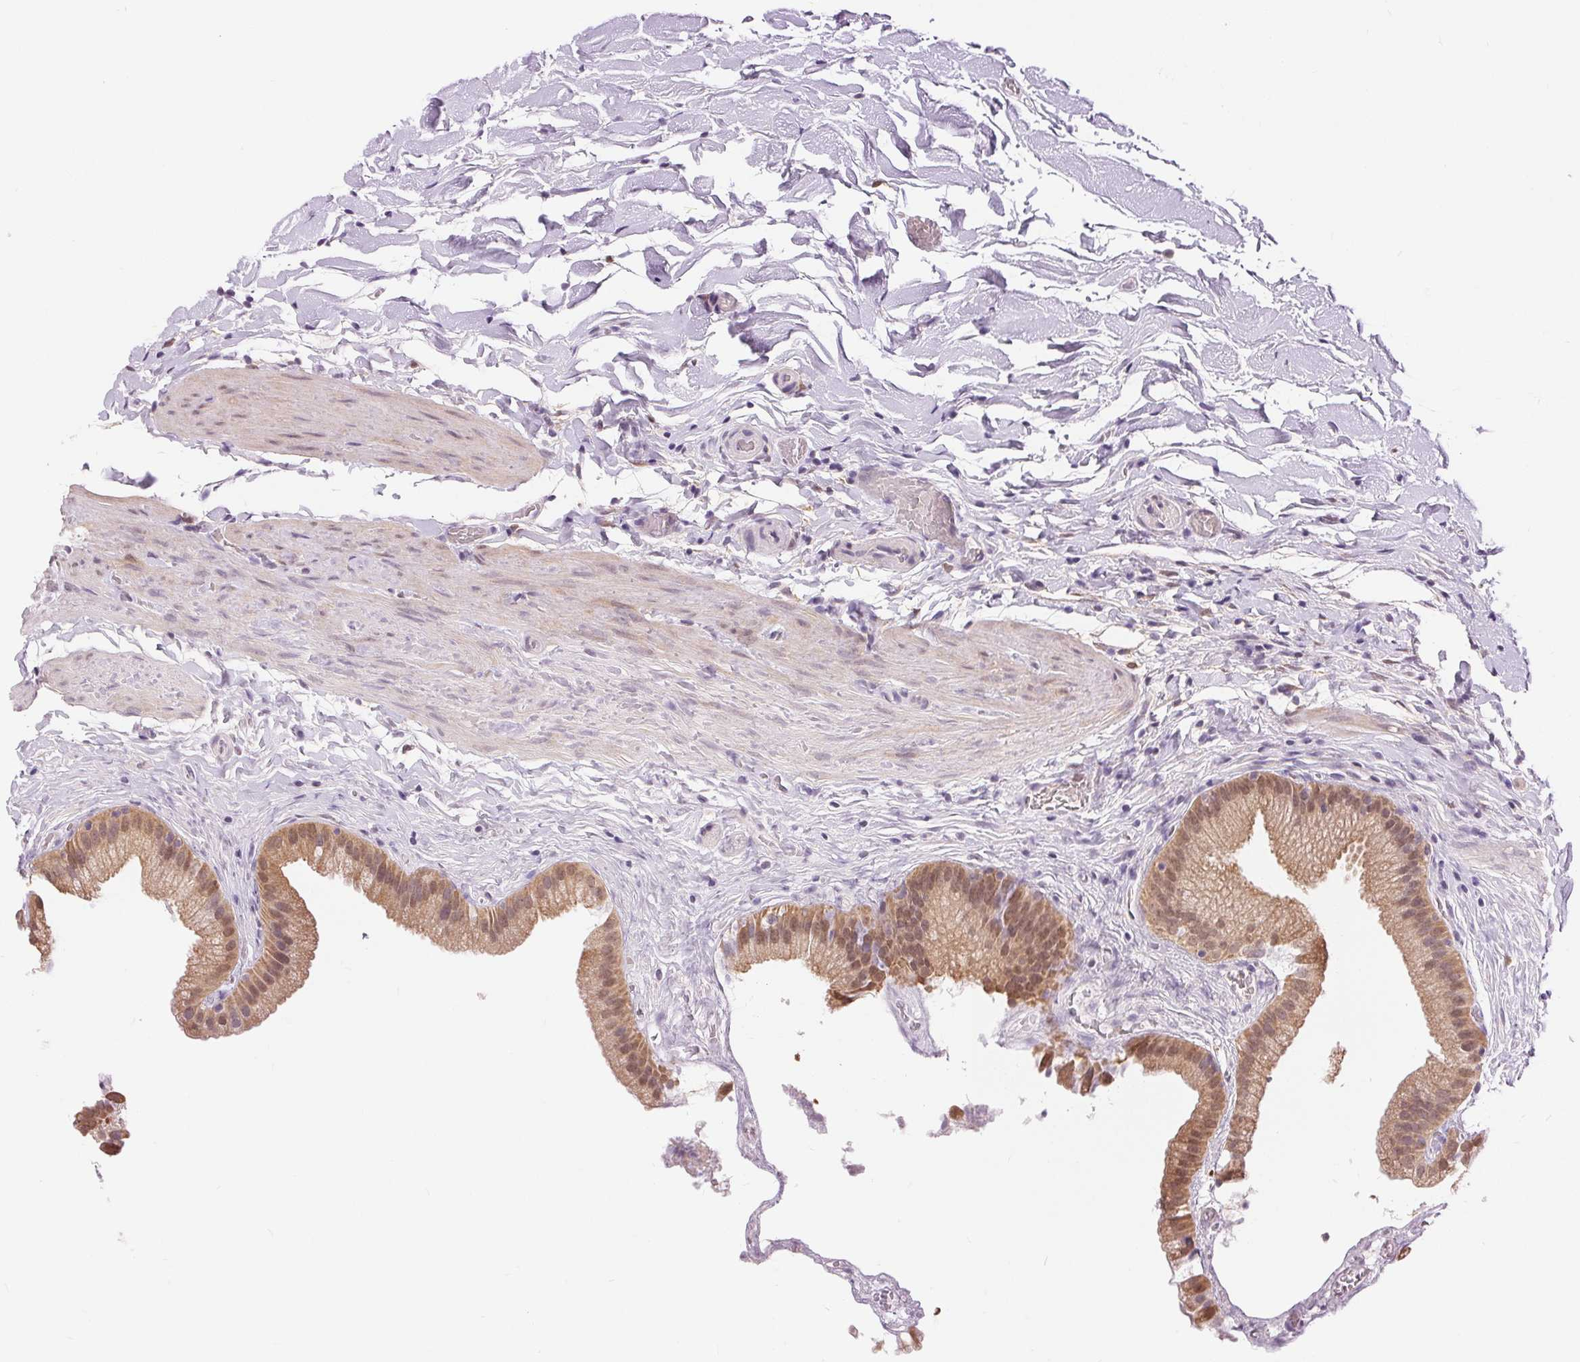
{"staining": {"intensity": "moderate", "quantity": ">75%", "location": "cytoplasmic/membranous,nuclear"}, "tissue": "gallbladder", "cell_type": "Glandular cells", "image_type": "normal", "snomed": [{"axis": "morphology", "description": "Normal tissue, NOS"}, {"axis": "topography", "description": "Gallbladder"}], "caption": "This is a photomicrograph of IHC staining of benign gallbladder, which shows moderate expression in the cytoplasmic/membranous,nuclear of glandular cells.", "gene": "TMEM273", "patient": {"sex": "female", "age": 63}}